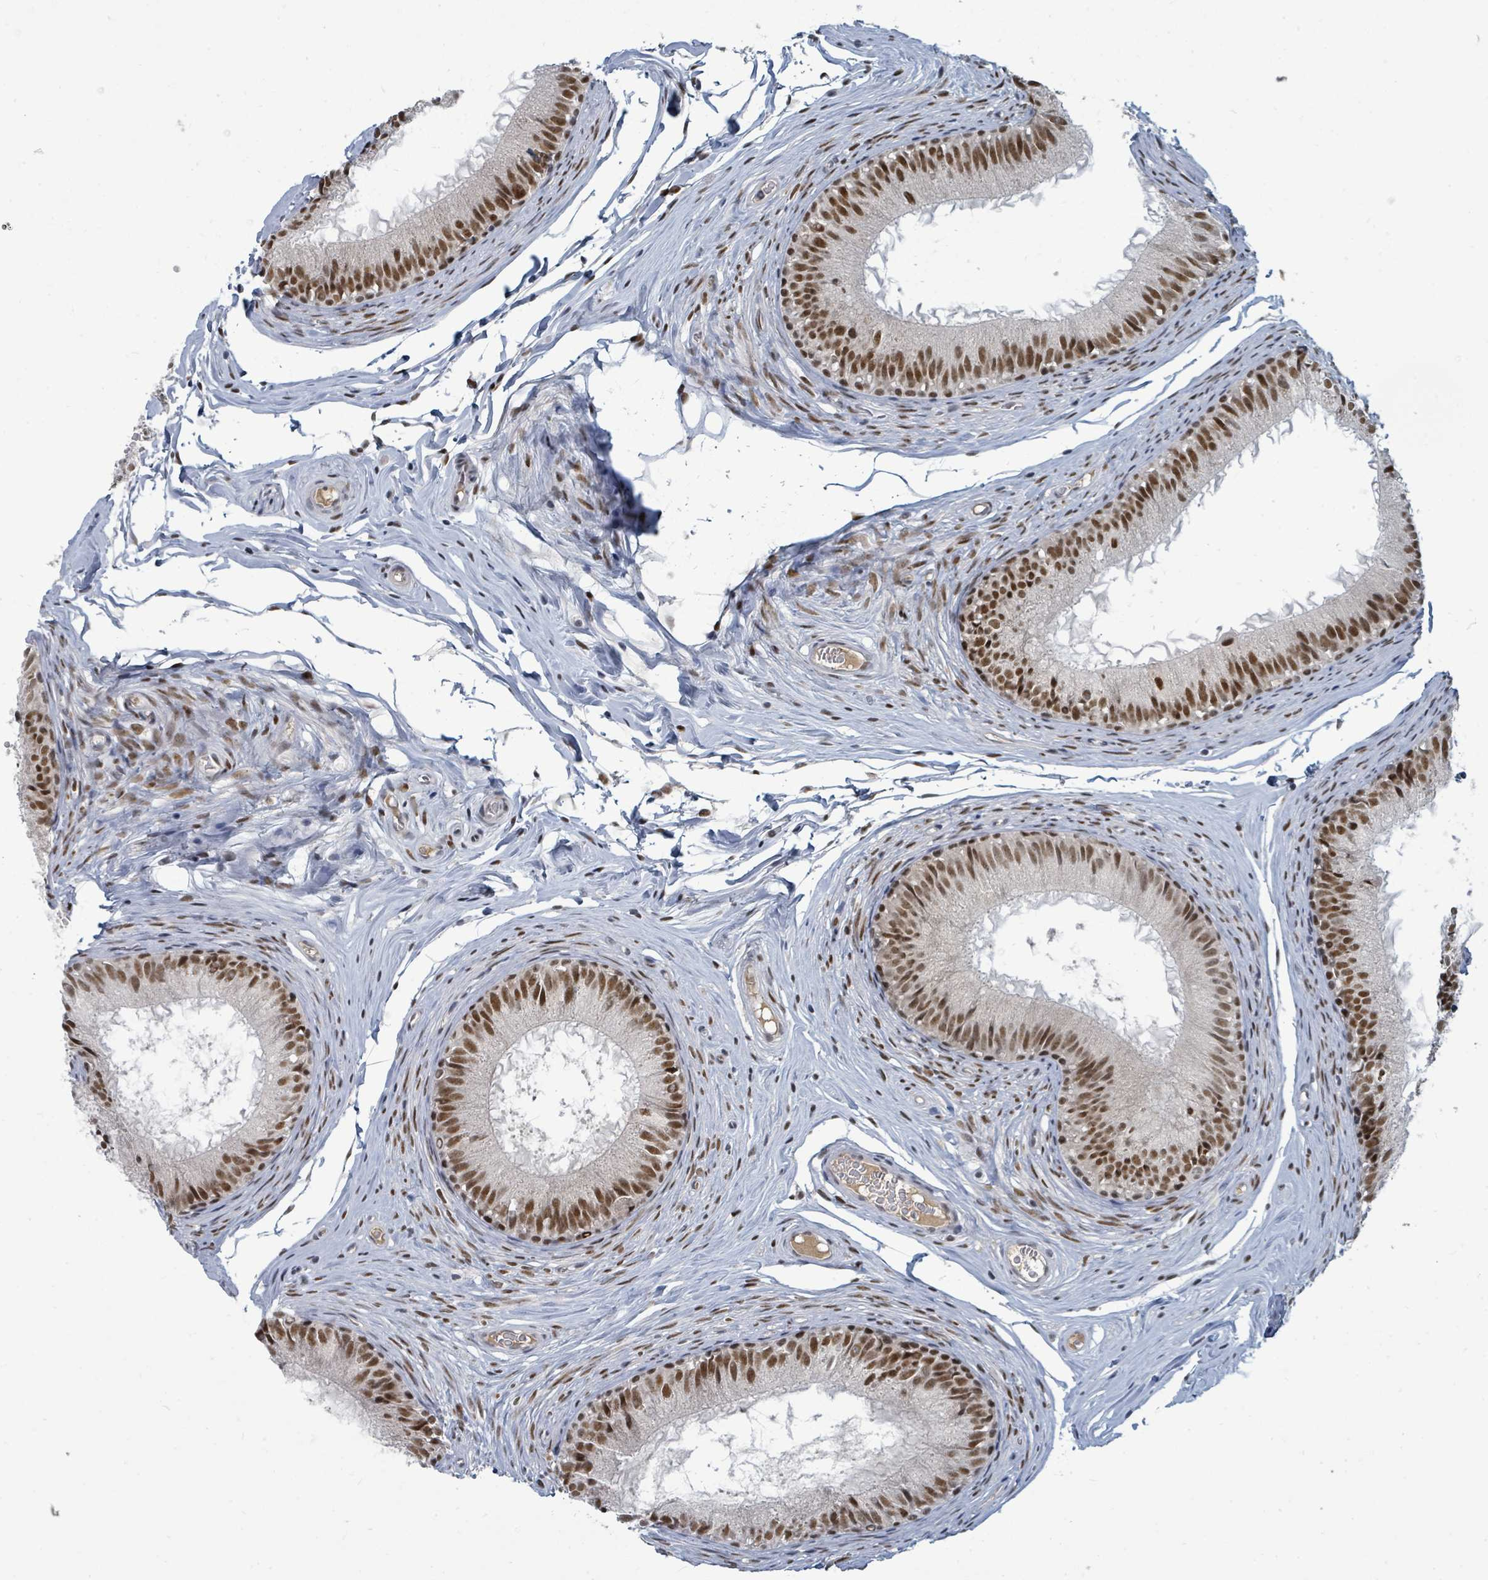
{"staining": {"intensity": "strong", "quantity": ">75%", "location": "nuclear"}, "tissue": "epididymis", "cell_type": "Glandular cells", "image_type": "normal", "snomed": [{"axis": "morphology", "description": "Normal tissue, NOS"}, {"axis": "topography", "description": "Epididymis"}], "caption": "High-magnification brightfield microscopy of benign epididymis stained with DAB (brown) and counterstained with hematoxylin (blue). glandular cells exhibit strong nuclear expression is appreciated in approximately>75% of cells.", "gene": "UCK1", "patient": {"sex": "male", "age": 25}}